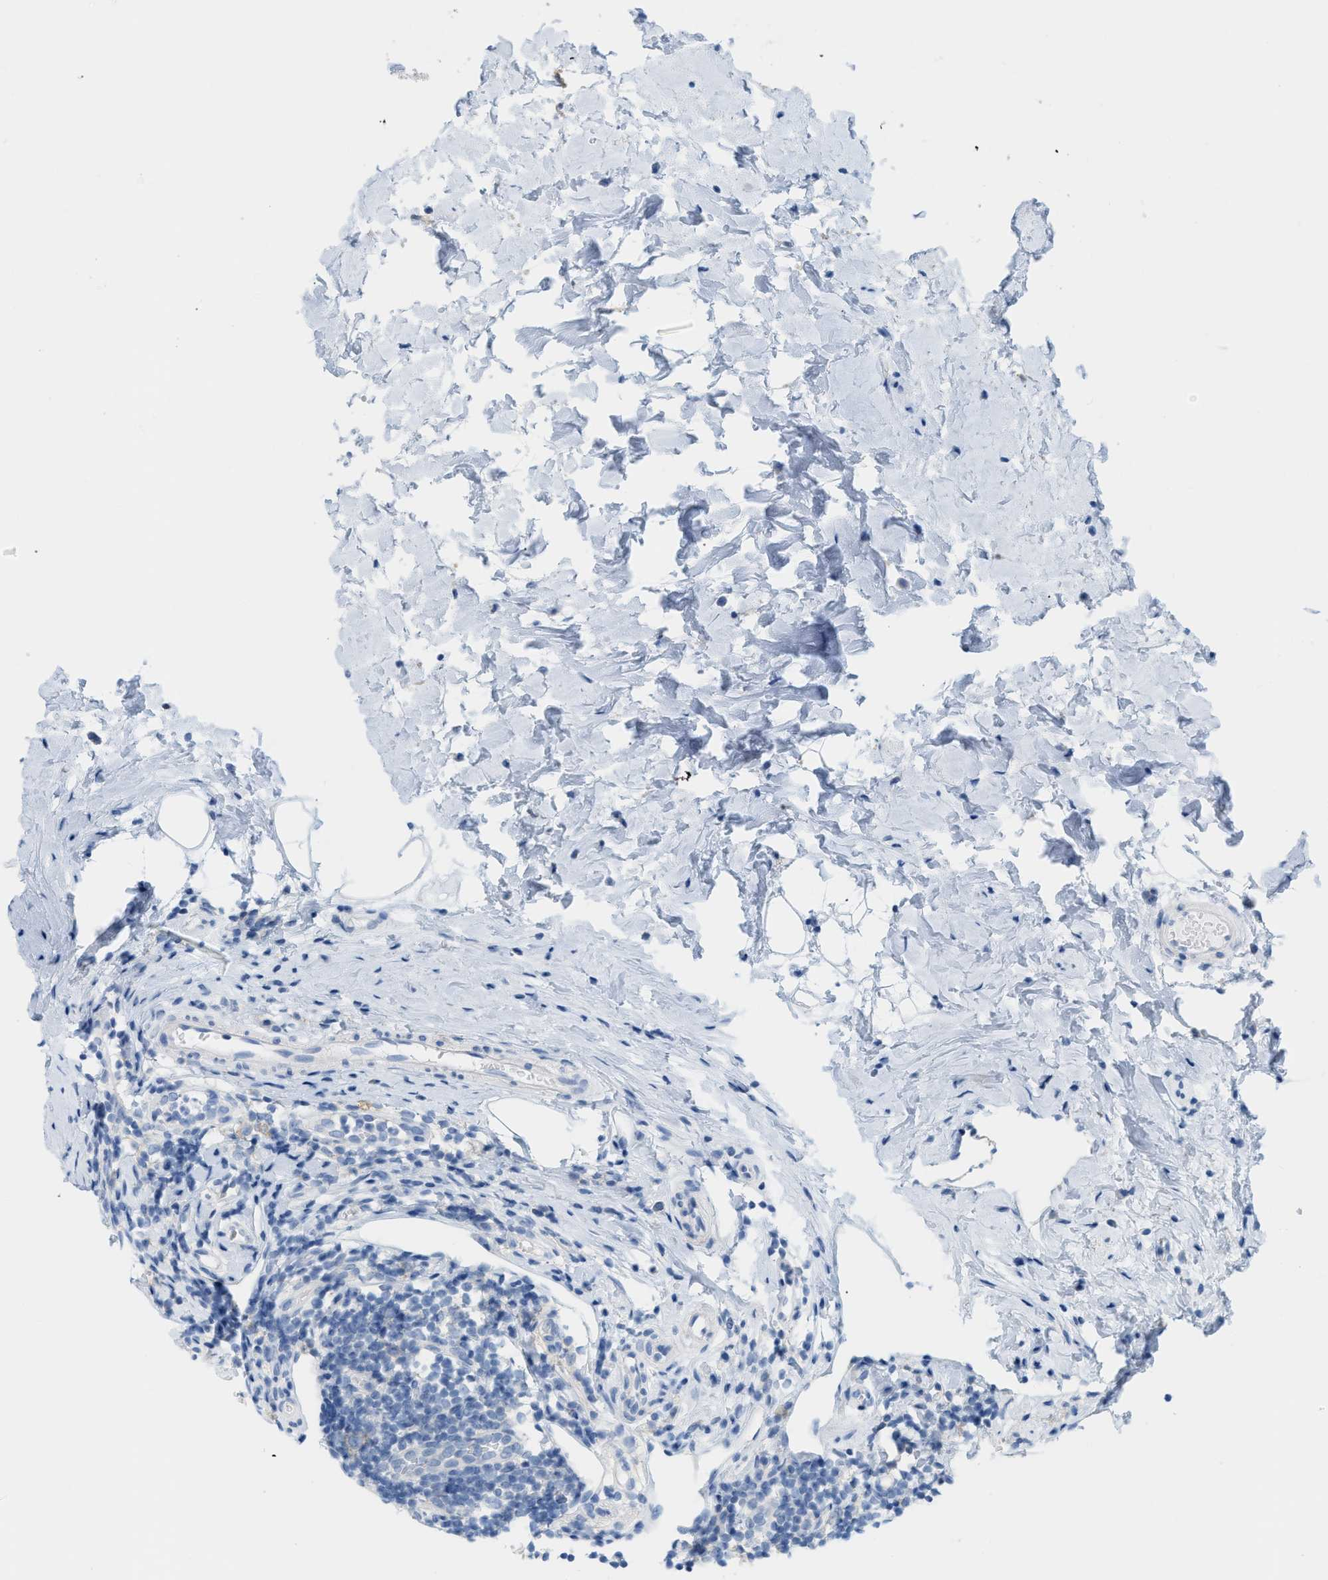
{"staining": {"intensity": "negative", "quantity": "none", "location": "none"}, "tissue": "appendix", "cell_type": "Glandular cells", "image_type": "normal", "snomed": [{"axis": "morphology", "description": "Normal tissue, NOS"}, {"axis": "topography", "description": "Appendix"}], "caption": "Image shows no significant protein staining in glandular cells of benign appendix.", "gene": "SLC3A2", "patient": {"sex": "female", "age": 20}}